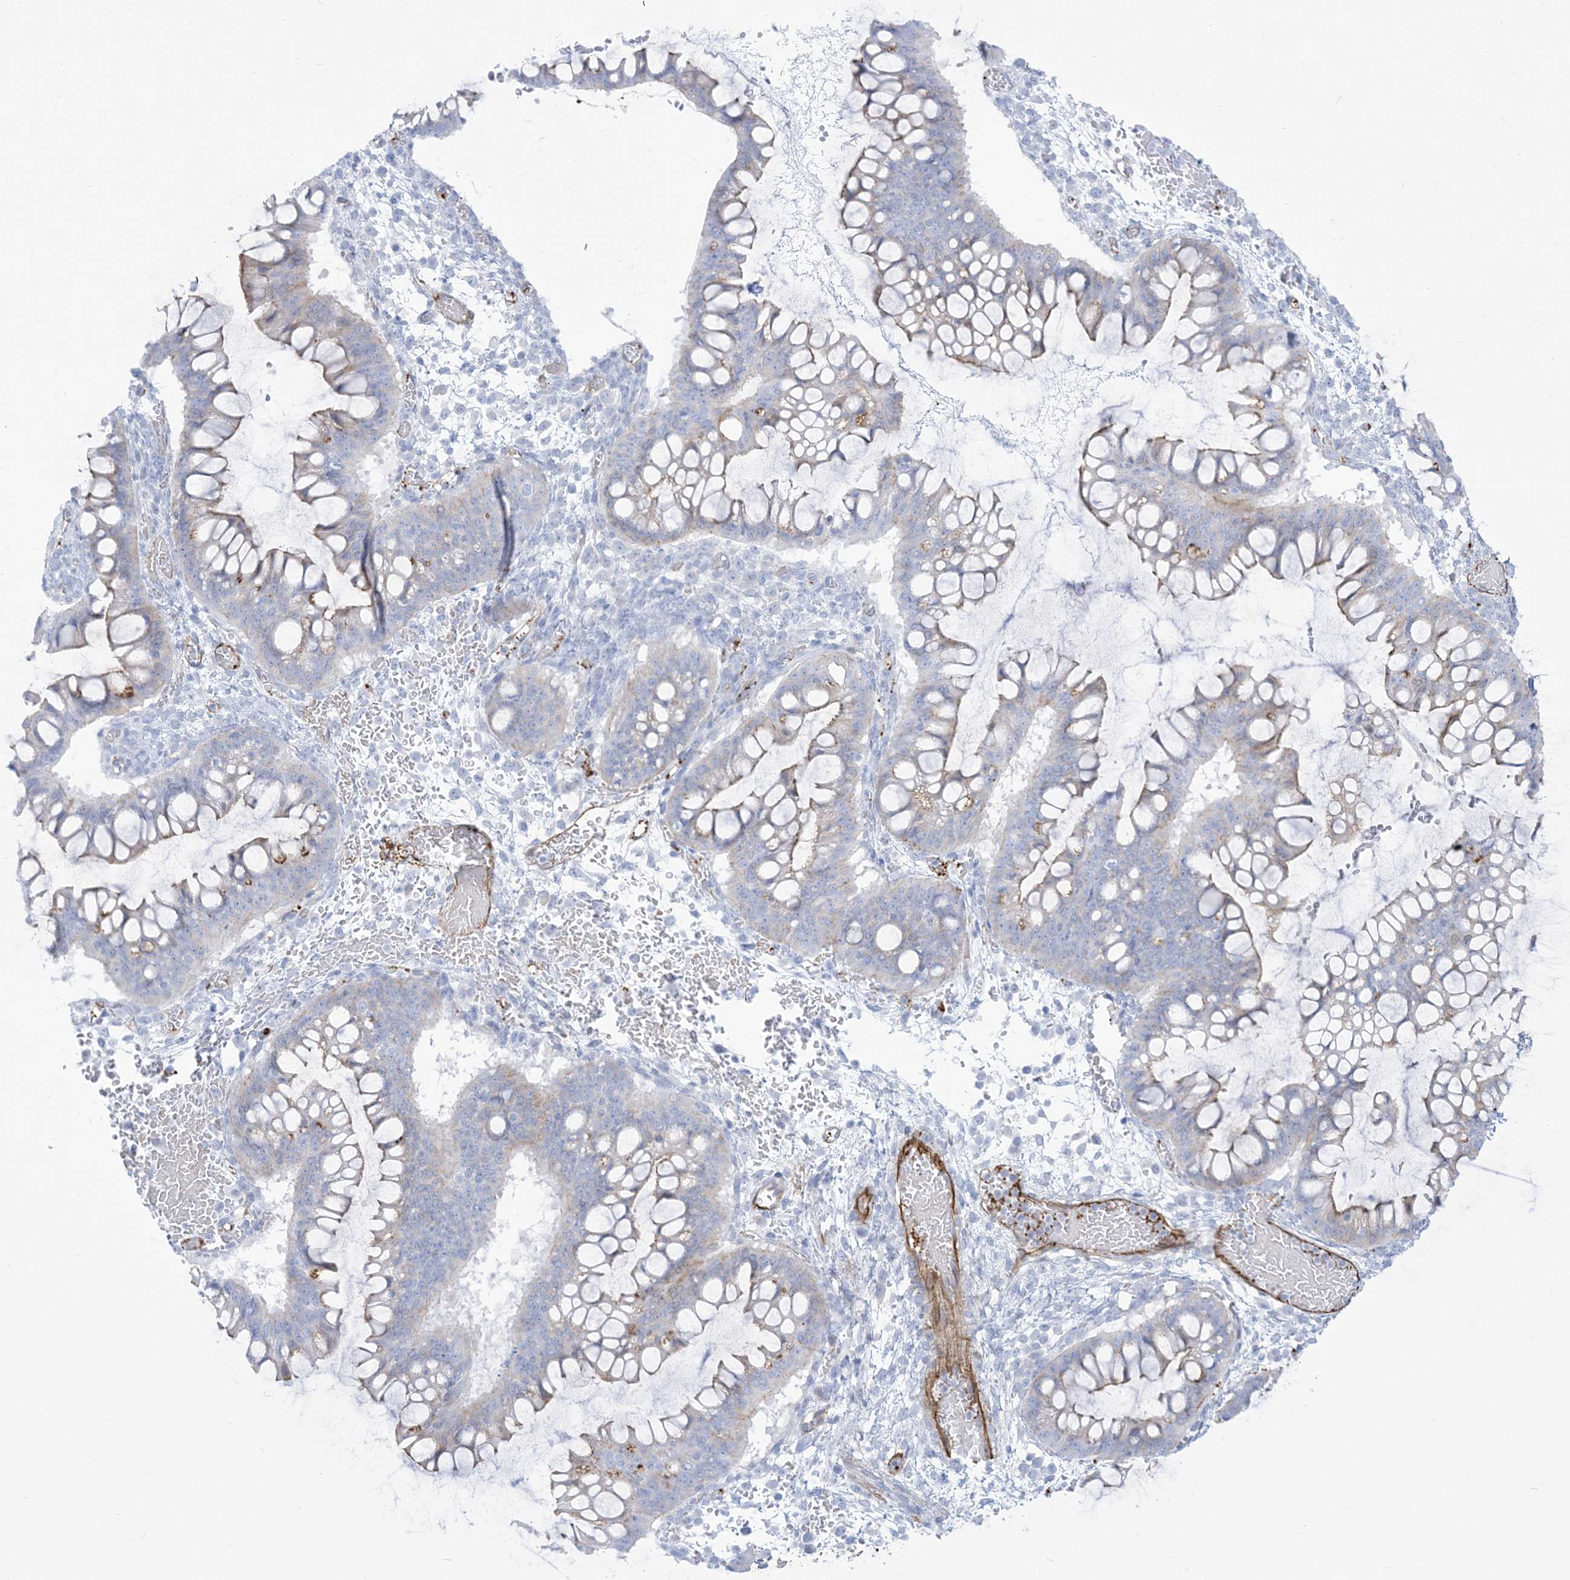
{"staining": {"intensity": "negative", "quantity": "none", "location": "none"}, "tissue": "ovarian cancer", "cell_type": "Tumor cells", "image_type": "cancer", "snomed": [{"axis": "morphology", "description": "Cystadenocarcinoma, mucinous, NOS"}, {"axis": "topography", "description": "Ovary"}], "caption": "The IHC micrograph has no significant staining in tumor cells of ovarian cancer (mucinous cystadenocarcinoma) tissue.", "gene": "B3GNT7", "patient": {"sex": "female", "age": 73}}